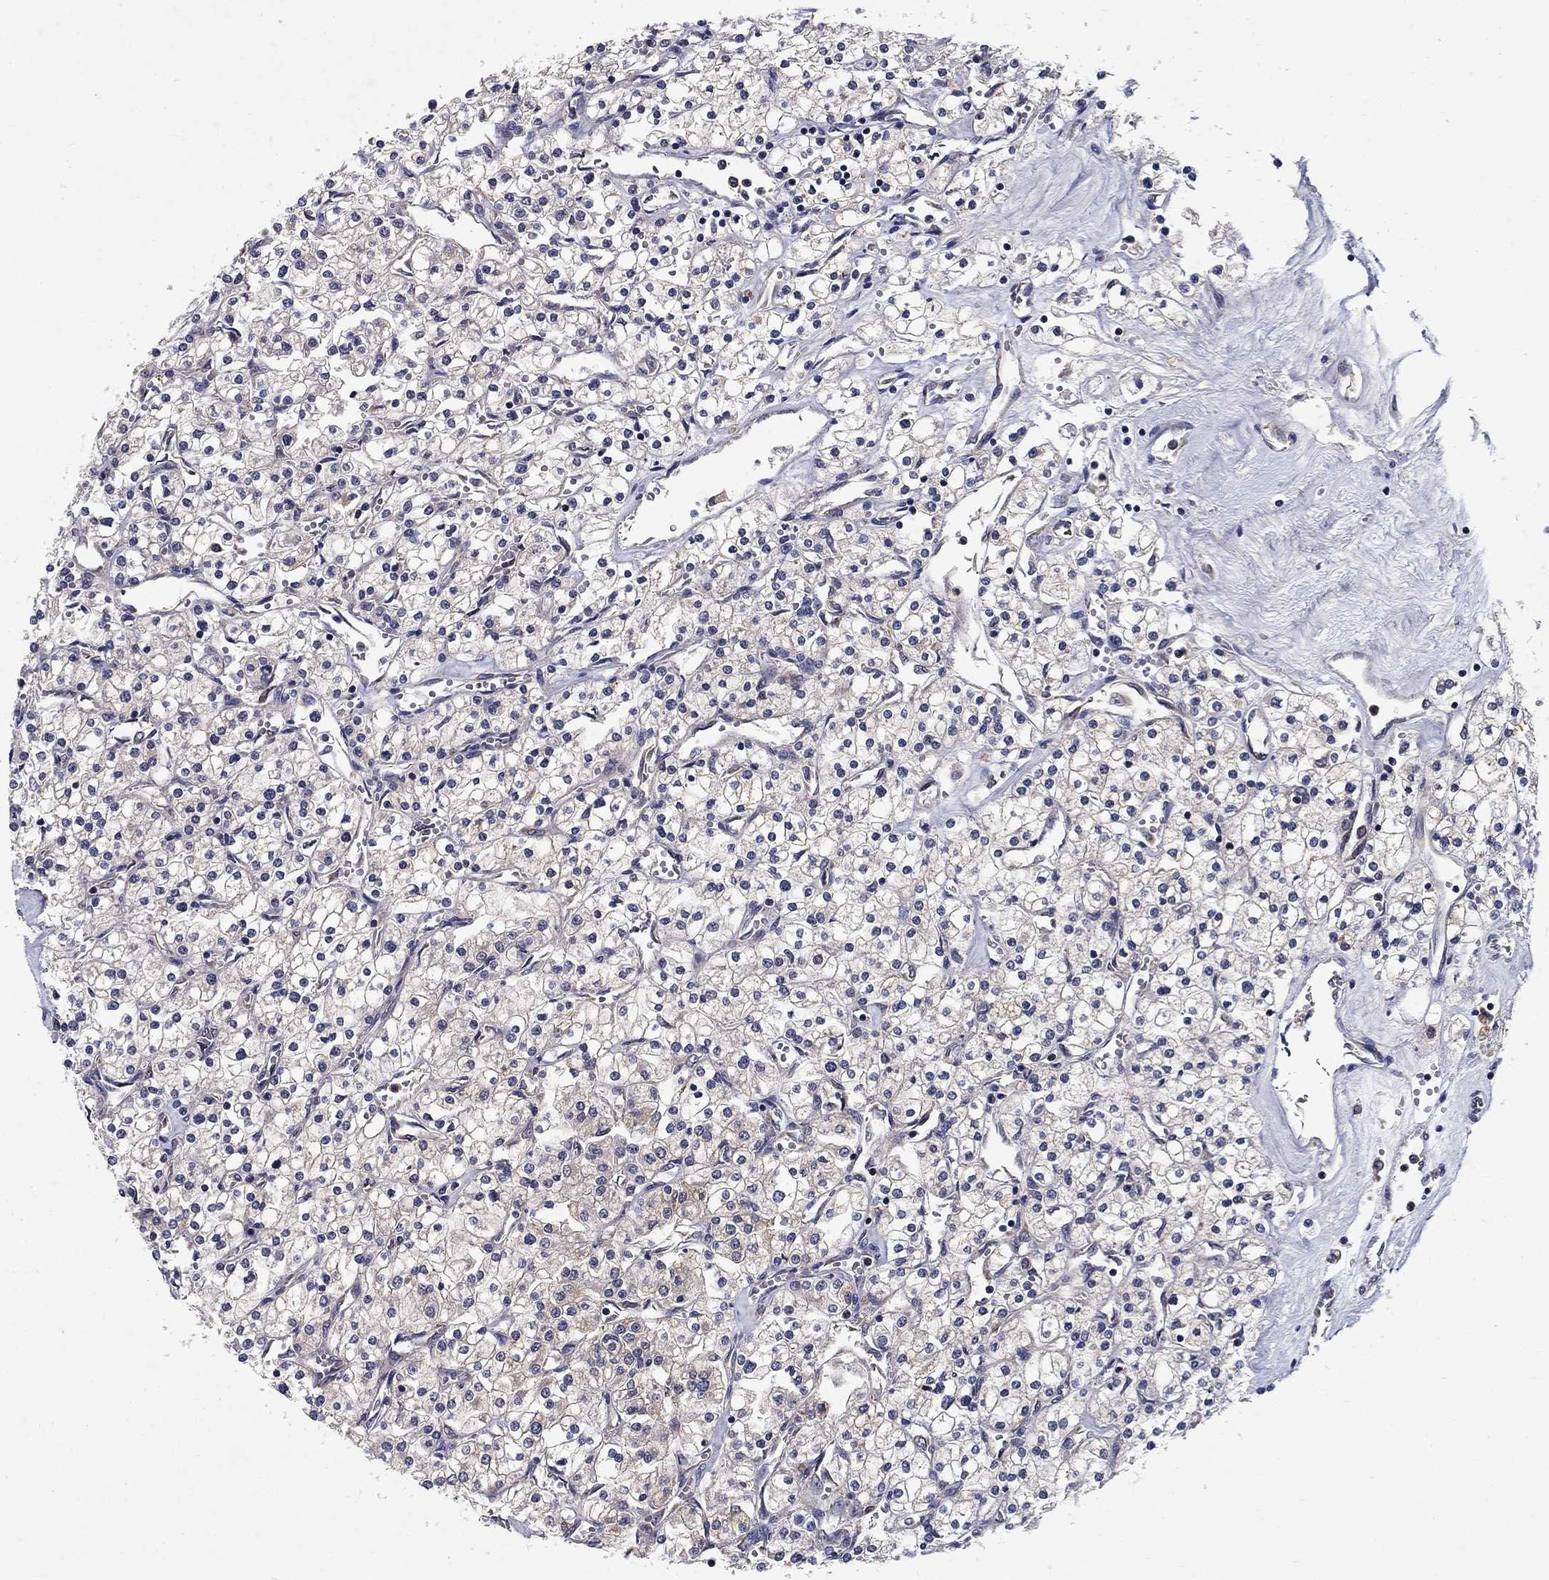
{"staining": {"intensity": "negative", "quantity": "none", "location": "none"}, "tissue": "renal cancer", "cell_type": "Tumor cells", "image_type": "cancer", "snomed": [{"axis": "morphology", "description": "Adenocarcinoma, NOS"}, {"axis": "topography", "description": "Kidney"}], "caption": "High power microscopy image of an immunohistochemistry photomicrograph of renal cancer (adenocarcinoma), revealing no significant expression in tumor cells. (Stains: DAB immunohistochemistry with hematoxylin counter stain, Microscopy: brightfield microscopy at high magnification).", "gene": "GLTP", "patient": {"sex": "male", "age": 80}}